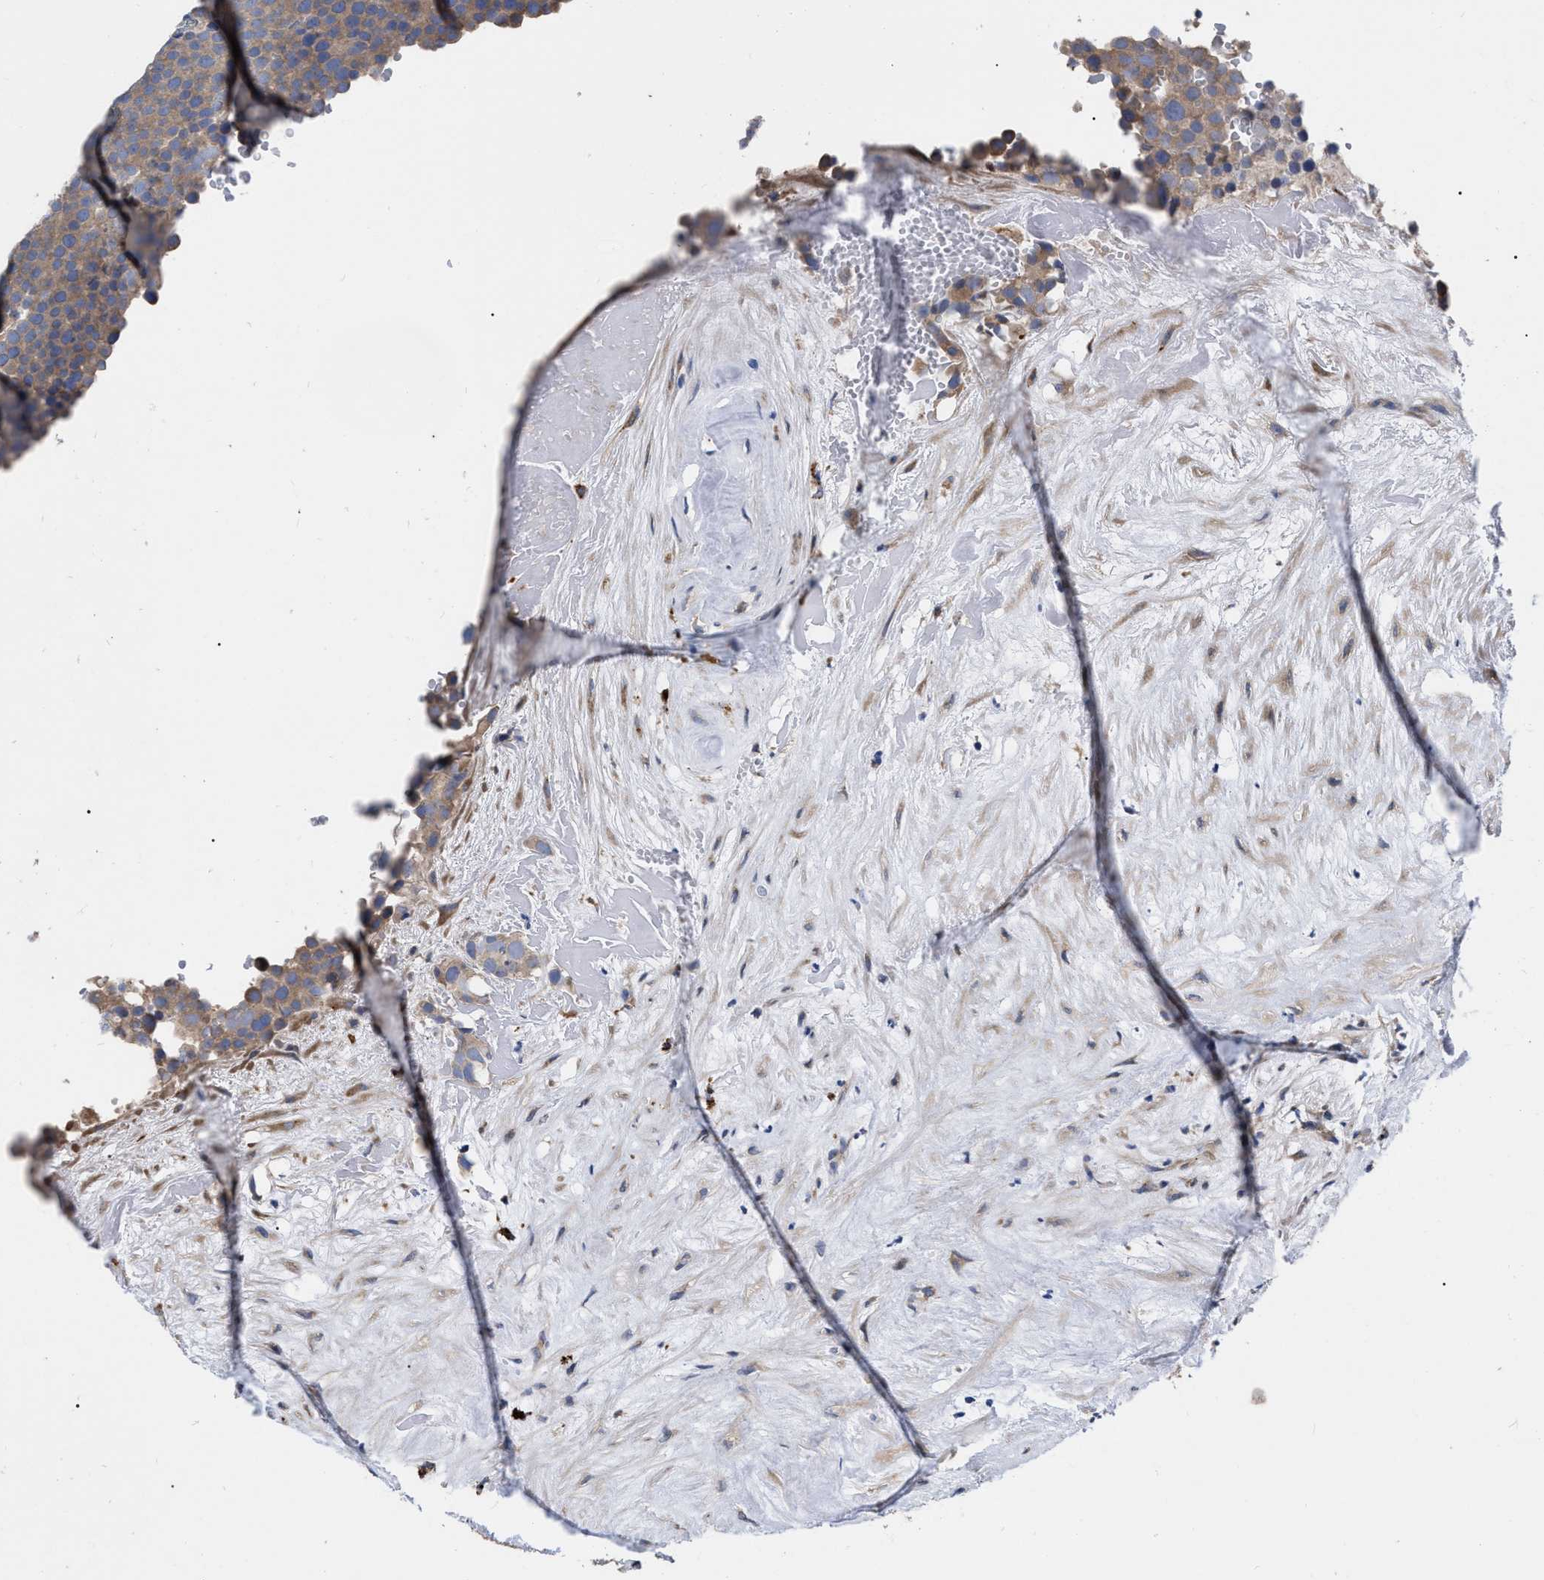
{"staining": {"intensity": "weak", "quantity": "25%-75%", "location": "cytoplasmic/membranous"}, "tissue": "testis cancer", "cell_type": "Tumor cells", "image_type": "cancer", "snomed": [{"axis": "morphology", "description": "Seminoma, NOS"}, {"axis": "topography", "description": "Testis"}], "caption": "Tumor cells reveal low levels of weak cytoplasmic/membranous expression in approximately 25%-75% of cells in human testis cancer (seminoma).", "gene": "MLST8", "patient": {"sex": "male", "age": 71}}